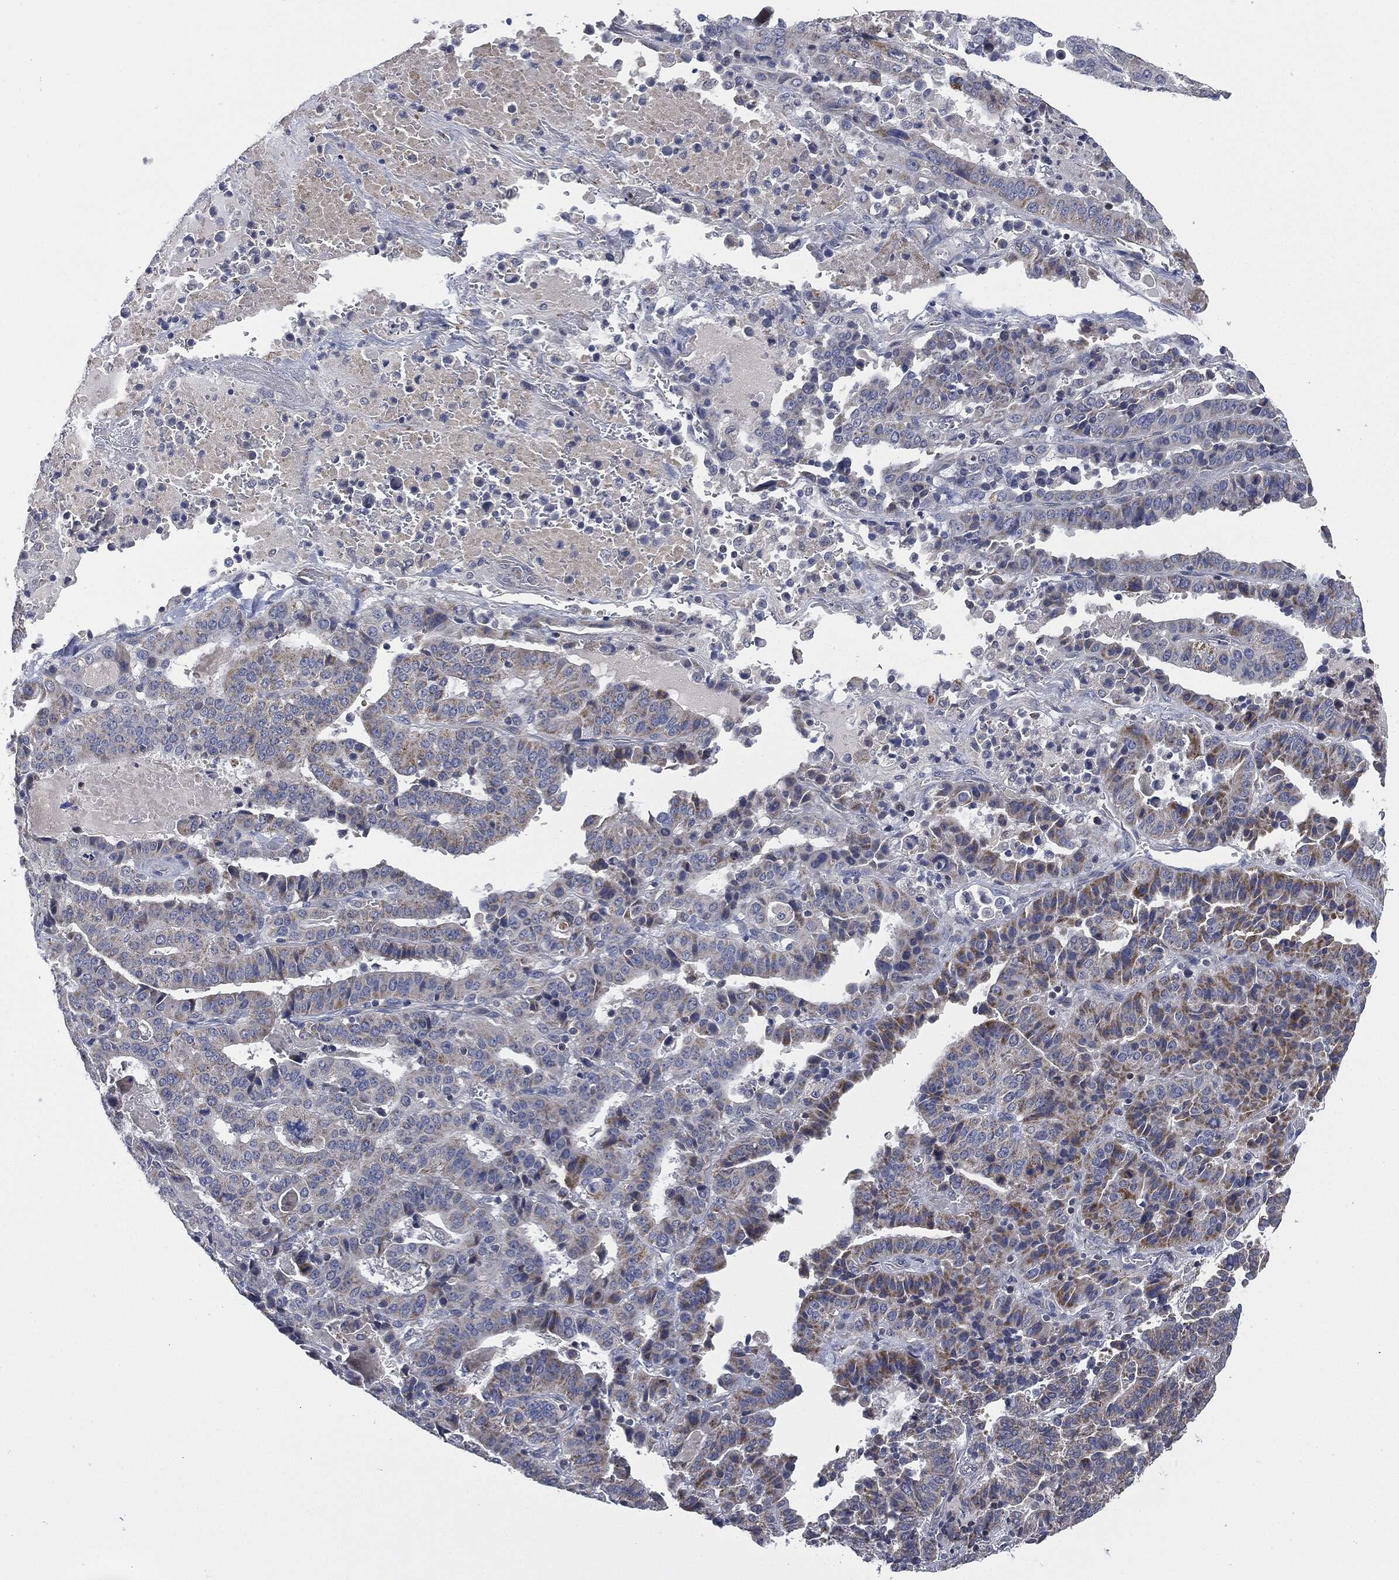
{"staining": {"intensity": "moderate", "quantity": "<25%", "location": "cytoplasmic/membranous"}, "tissue": "stomach cancer", "cell_type": "Tumor cells", "image_type": "cancer", "snomed": [{"axis": "morphology", "description": "Adenocarcinoma, NOS"}, {"axis": "topography", "description": "Stomach"}], "caption": "This photomicrograph reveals stomach cancer stained with immunohistochemistry to label a protein in brown. The cytoplasmic/membranous of tumor cells show moderate positivity for the protein. Nuclei are counter-stained blue.", "gene": "SIGLEC9", "patient": {"sex": "male", "age": 48}}